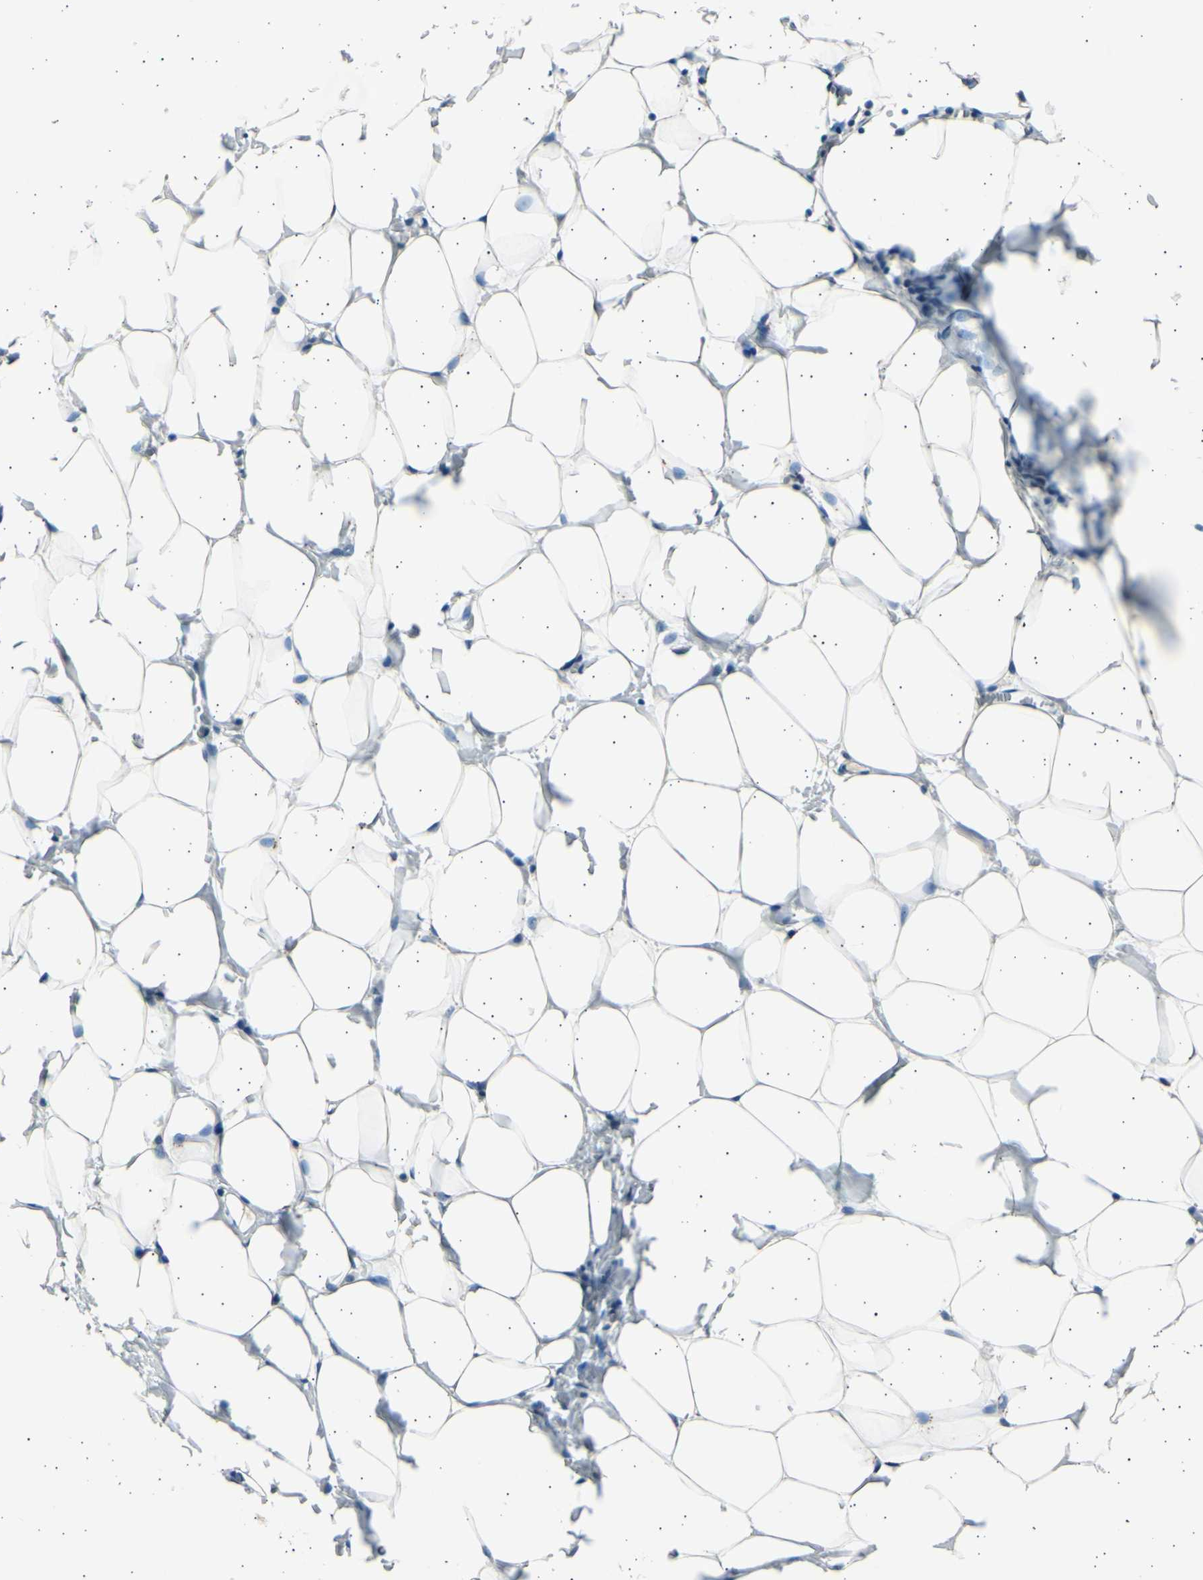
{"staining": {"intensity": "negative", "quantity": "none", "location": "none"}, "tissue": "breast", "cell_type": "Adipocytes", "image_type": "normal", "snomed": [{"axis": "morphology", "description": "Normal tissue, NOS"}, {"axis": "topography", "description": "Breast"}], "caption": "Immunohistochemistry (IHC) histopathology image of normal breast stained for a protein (brown), which reveals no positivity in adipocytes. (DAB immunohistochemistry (IHC), high magnification).", "gene": "PSMD5", "patient": {"sex": "female", "age": 27}}